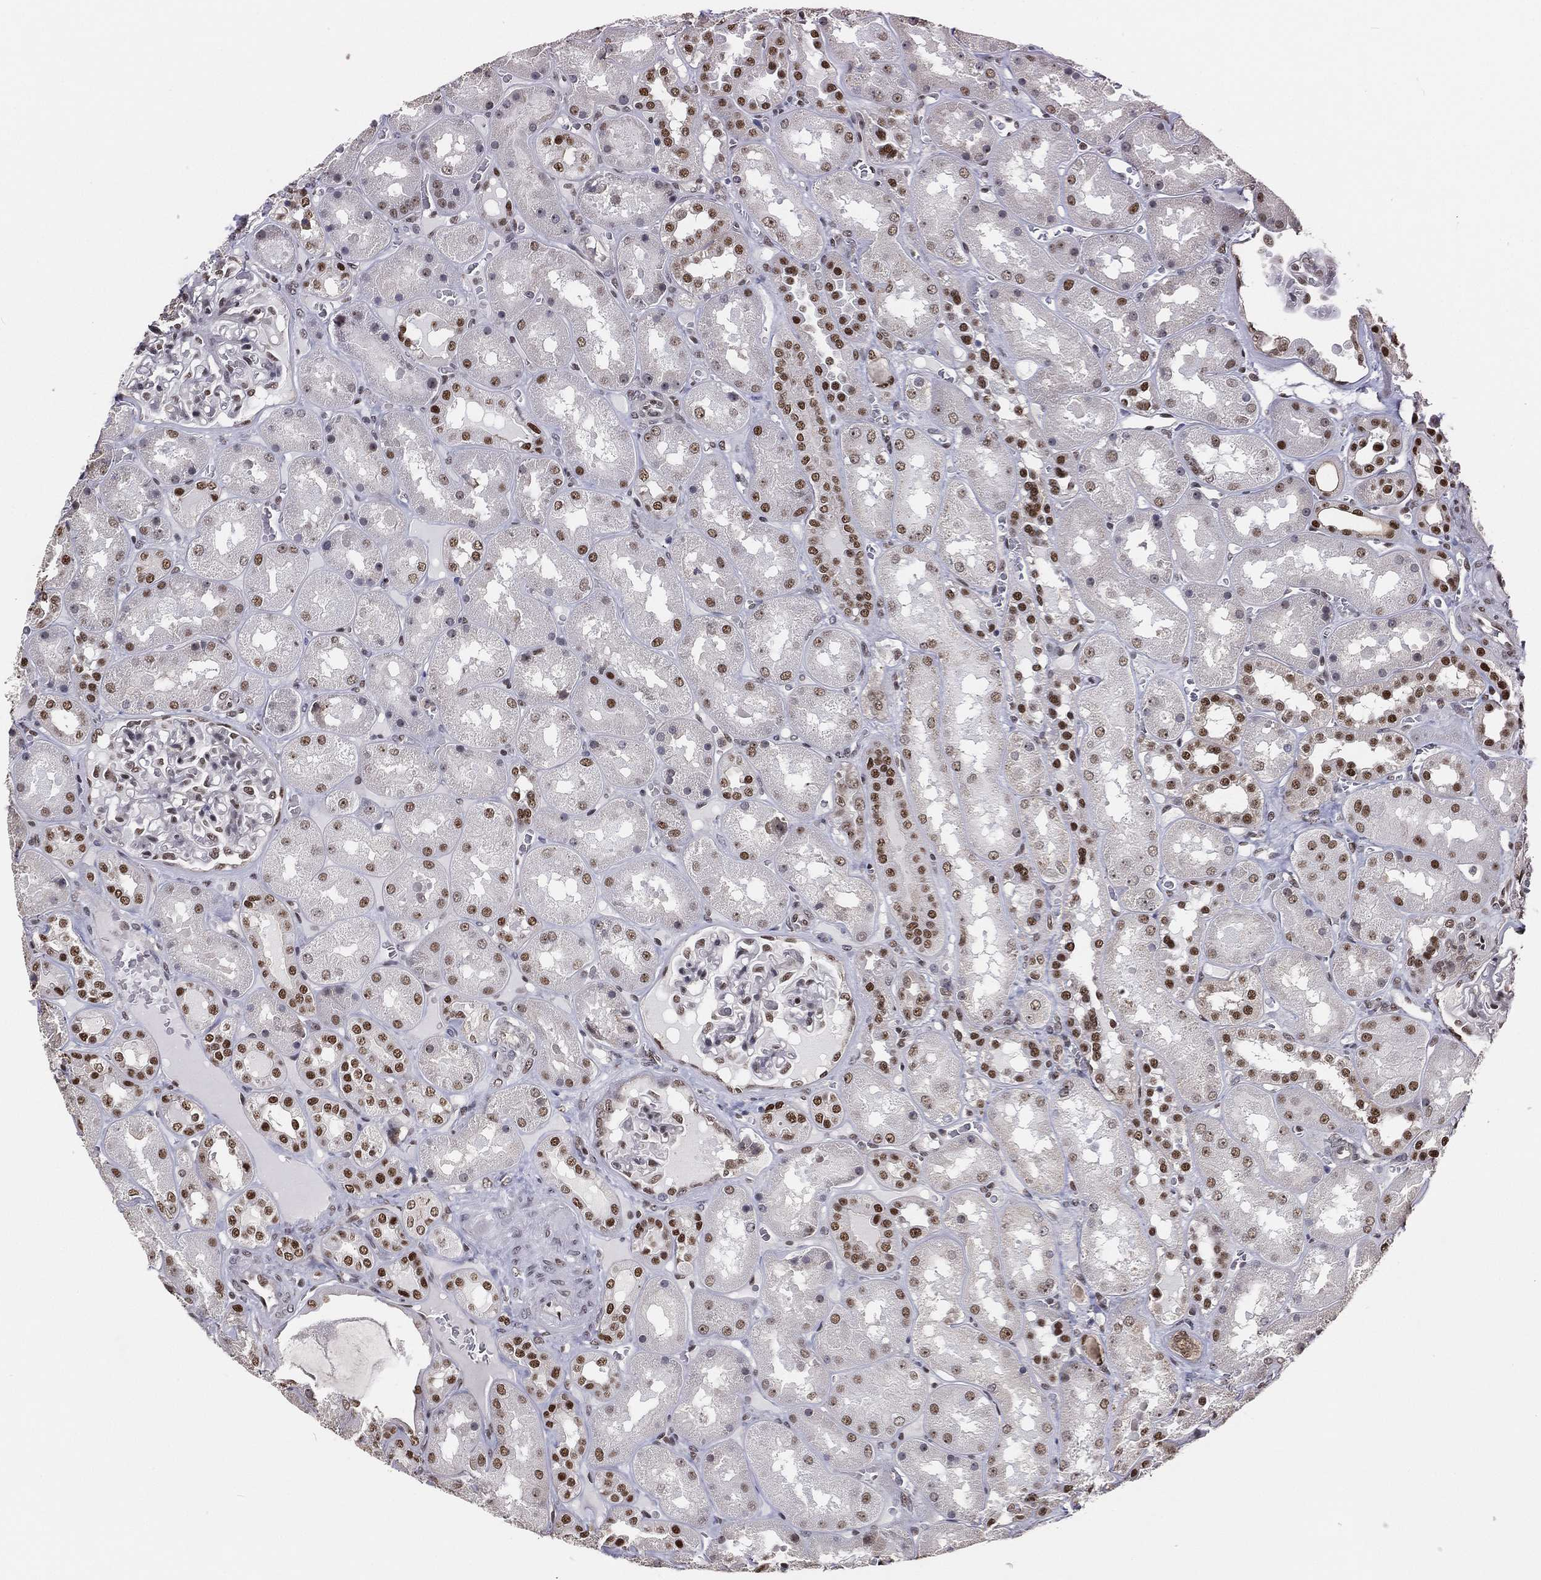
{"staining": {"intensity": "moderate", "quantity": "25%-75%", "location": "nuclear"}, "tissue": "kidney", "cell_type": "Cells in glomeruli", "image_type": "normal", "snomed": [{"axis": "morphology", "description": "Normal tissue, NOS"}, {"axis": "topography", "description": "Kidney"}], "caption": "The photomicrograph demonstrates staining of unremarkable kidney, revealing moderate nuclear protein expression (brown color) within cells in glomeruli.", "gene": "GPALPP1", "patient": {"sex": "male", "age": 73}}